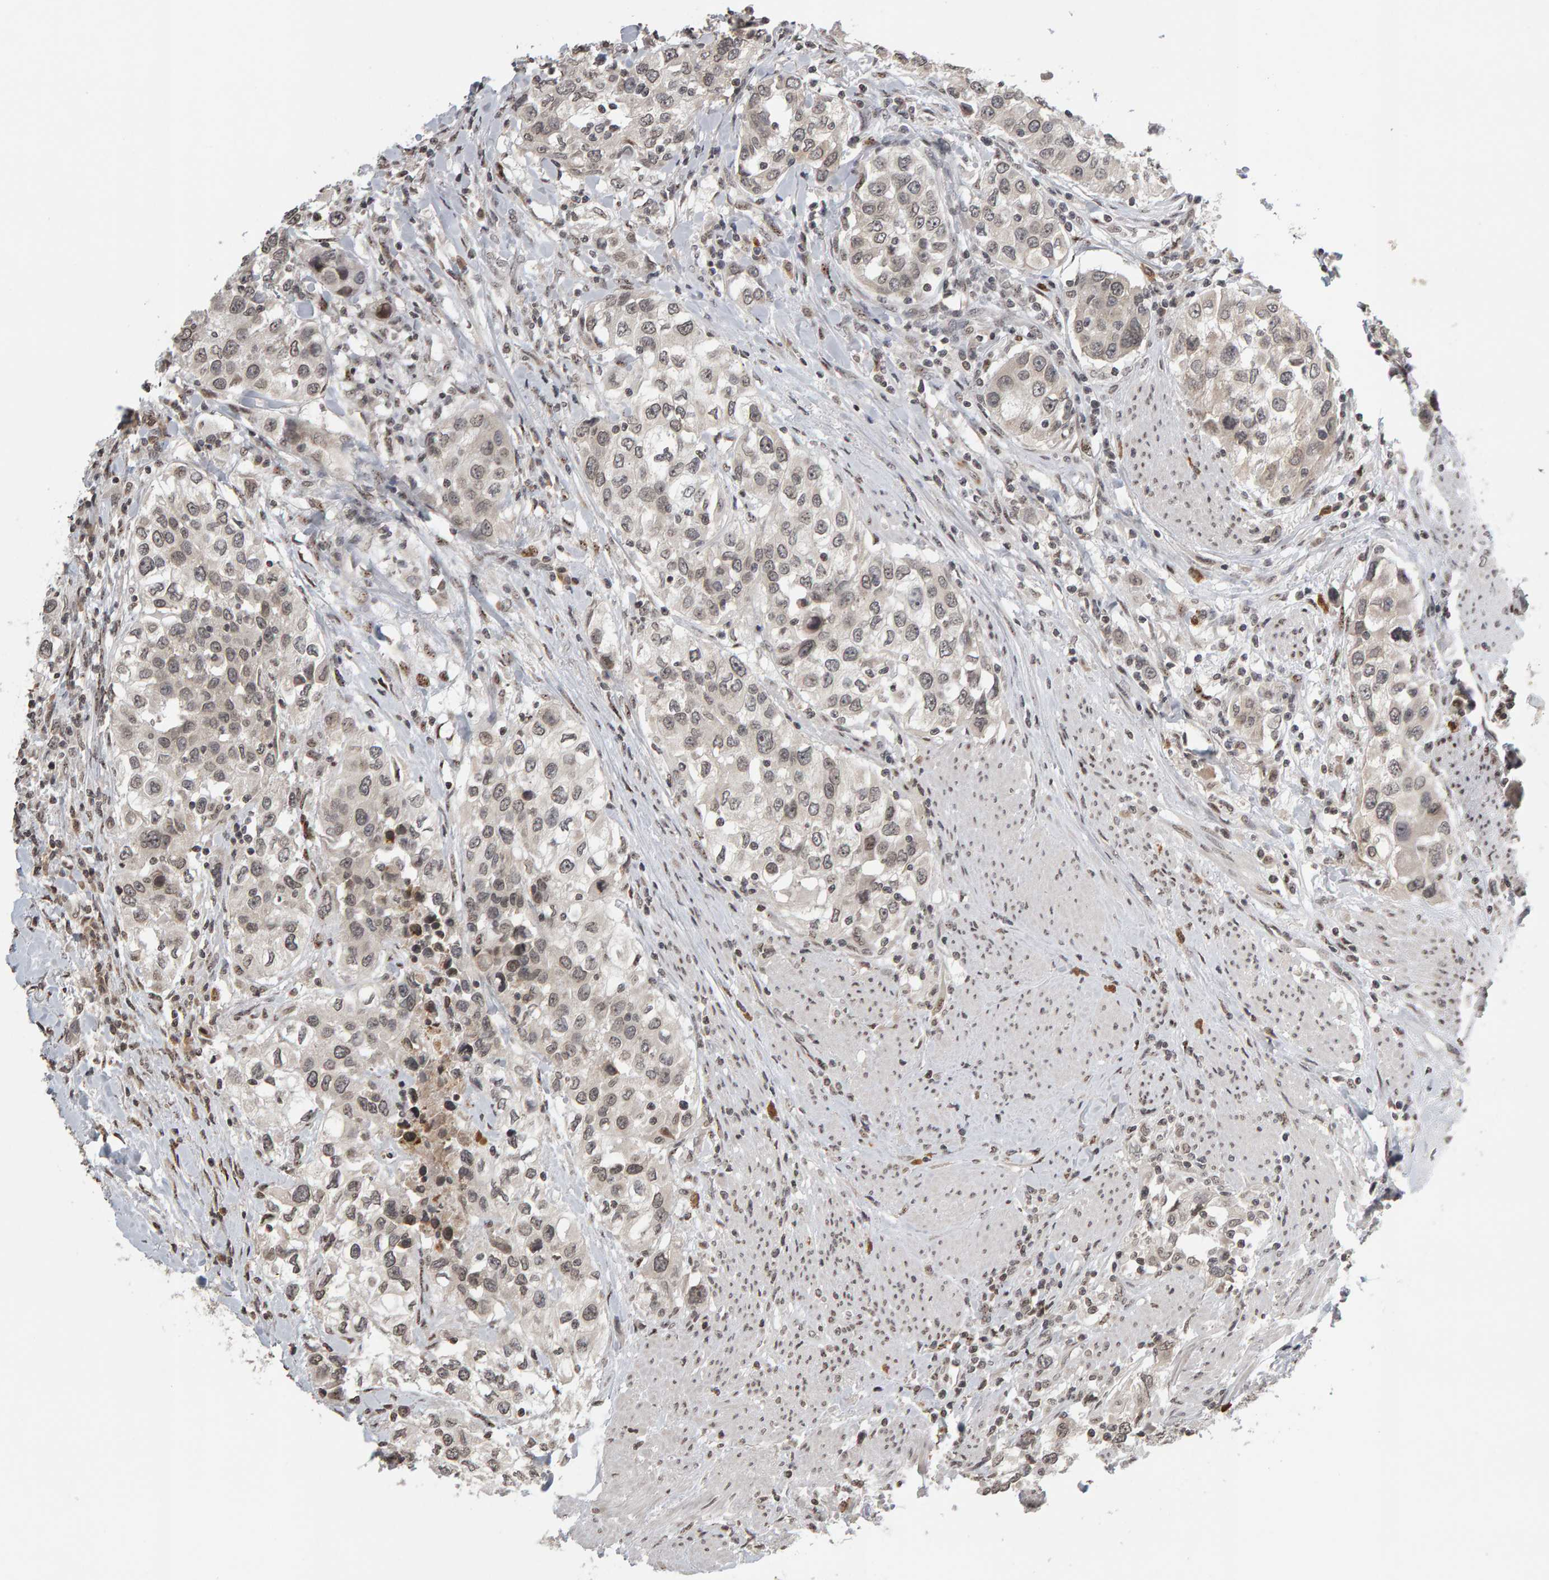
{"staining": {"intensity": "weak", "quantity": ">75%", "location": "nuclear"}, "tissue": "urothelial cancer", "cell_type": "Tumor cells", "image_type": "cancer", "snomed": [{"axis": "morphology", "description": "Urothelial carcinoma, High grade"}, {"axis": "topography", "description": "Urinary bladder"}], "caption": "This histopathology image displays IHC staining of human urothelial cancer, with low weak nuclear positivity in approximately >75% of tumor cells.", "gene": "TRAM1", "patient": {"sex": "female", "age": 80}}